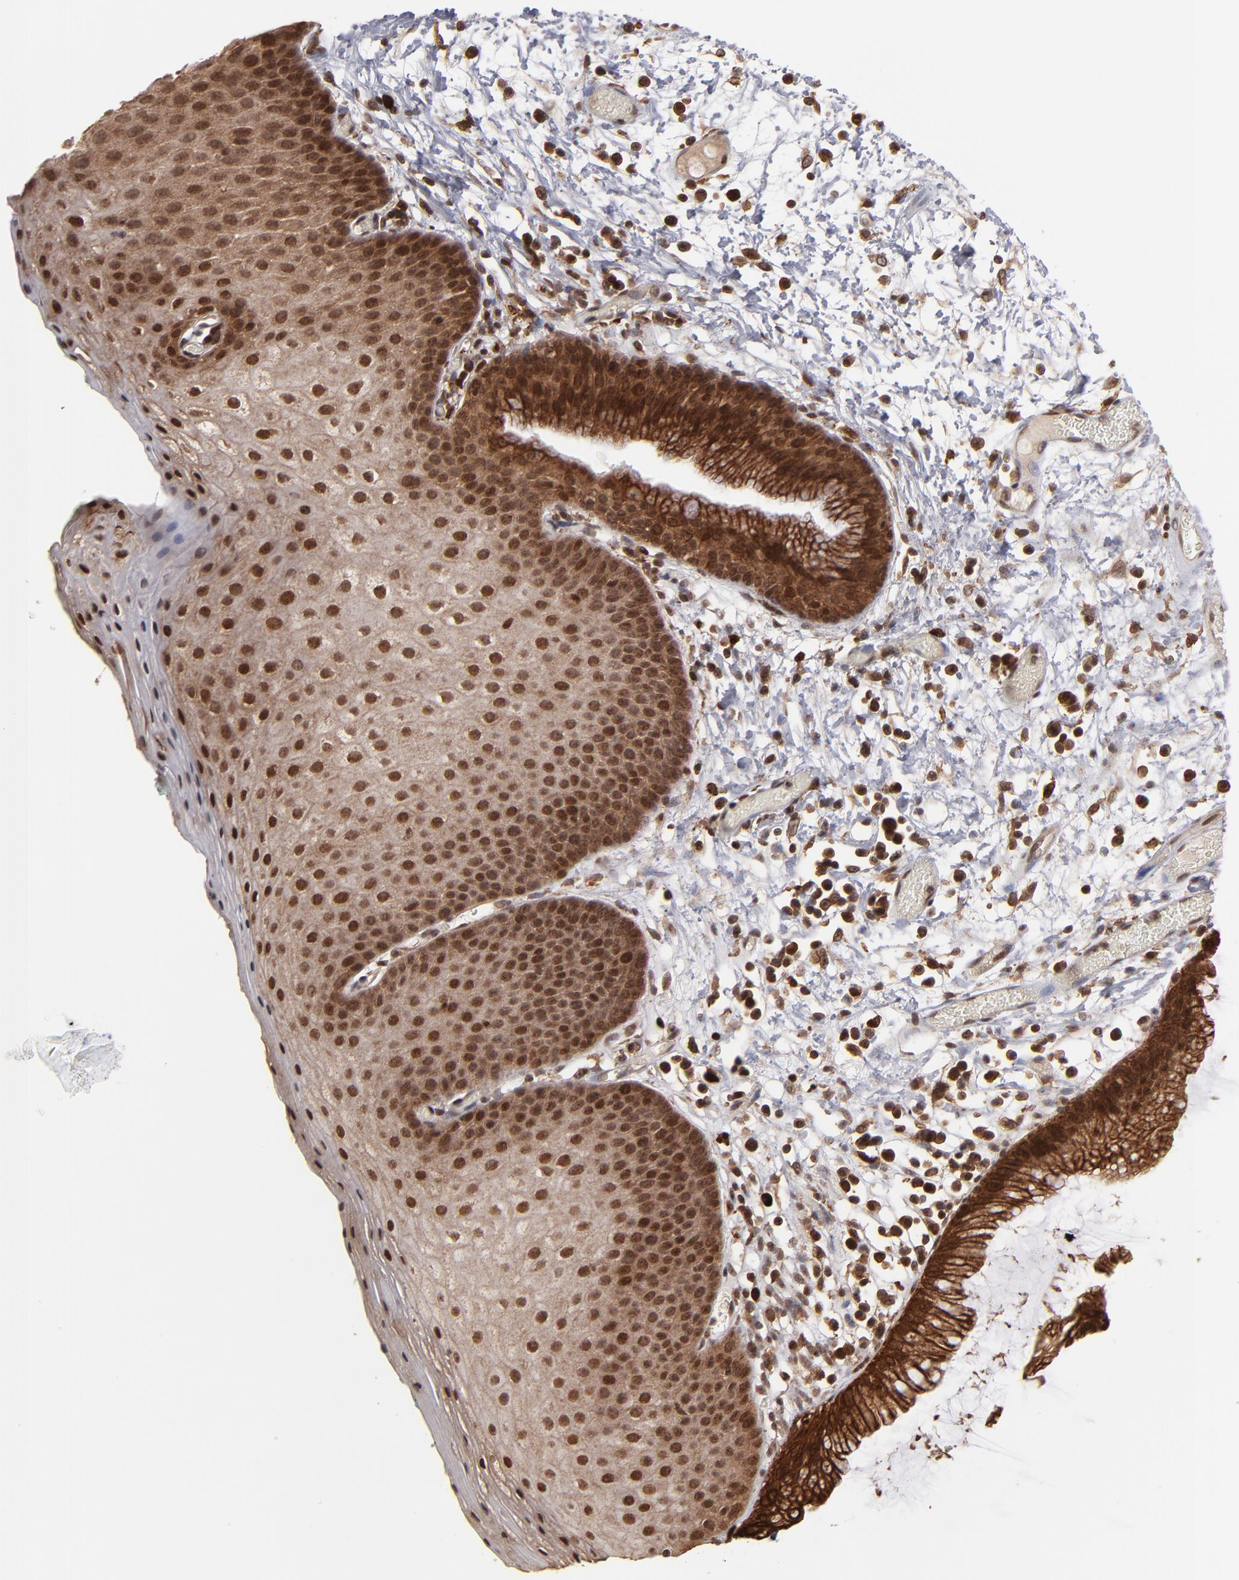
{"staining": {"intensity": "moderate", "quantity": ">75%", "location": "cytoplasmic/membranous,nuclear"}, "tissue": "skin", "cell_type": "Epidermal cells", "image_type": "normal", "snomed": [{"axis": "morphology", "description": "Normal tissue, NOS"}, {"axis": "morphology", "description": "Hemorrhoids"}, {"axis": "morphology", "description": "Inflammation, NOS"}, {"axis": "topography", "description": "Anal"}], "caption": "Epidermal cells reveal medium levels of moderate cytoplasmic/membranous,nuclear expression in about >75% of cells in normal human skin.", "gene": "RGS6", "patient": {"sex": "male", "age": 60}}